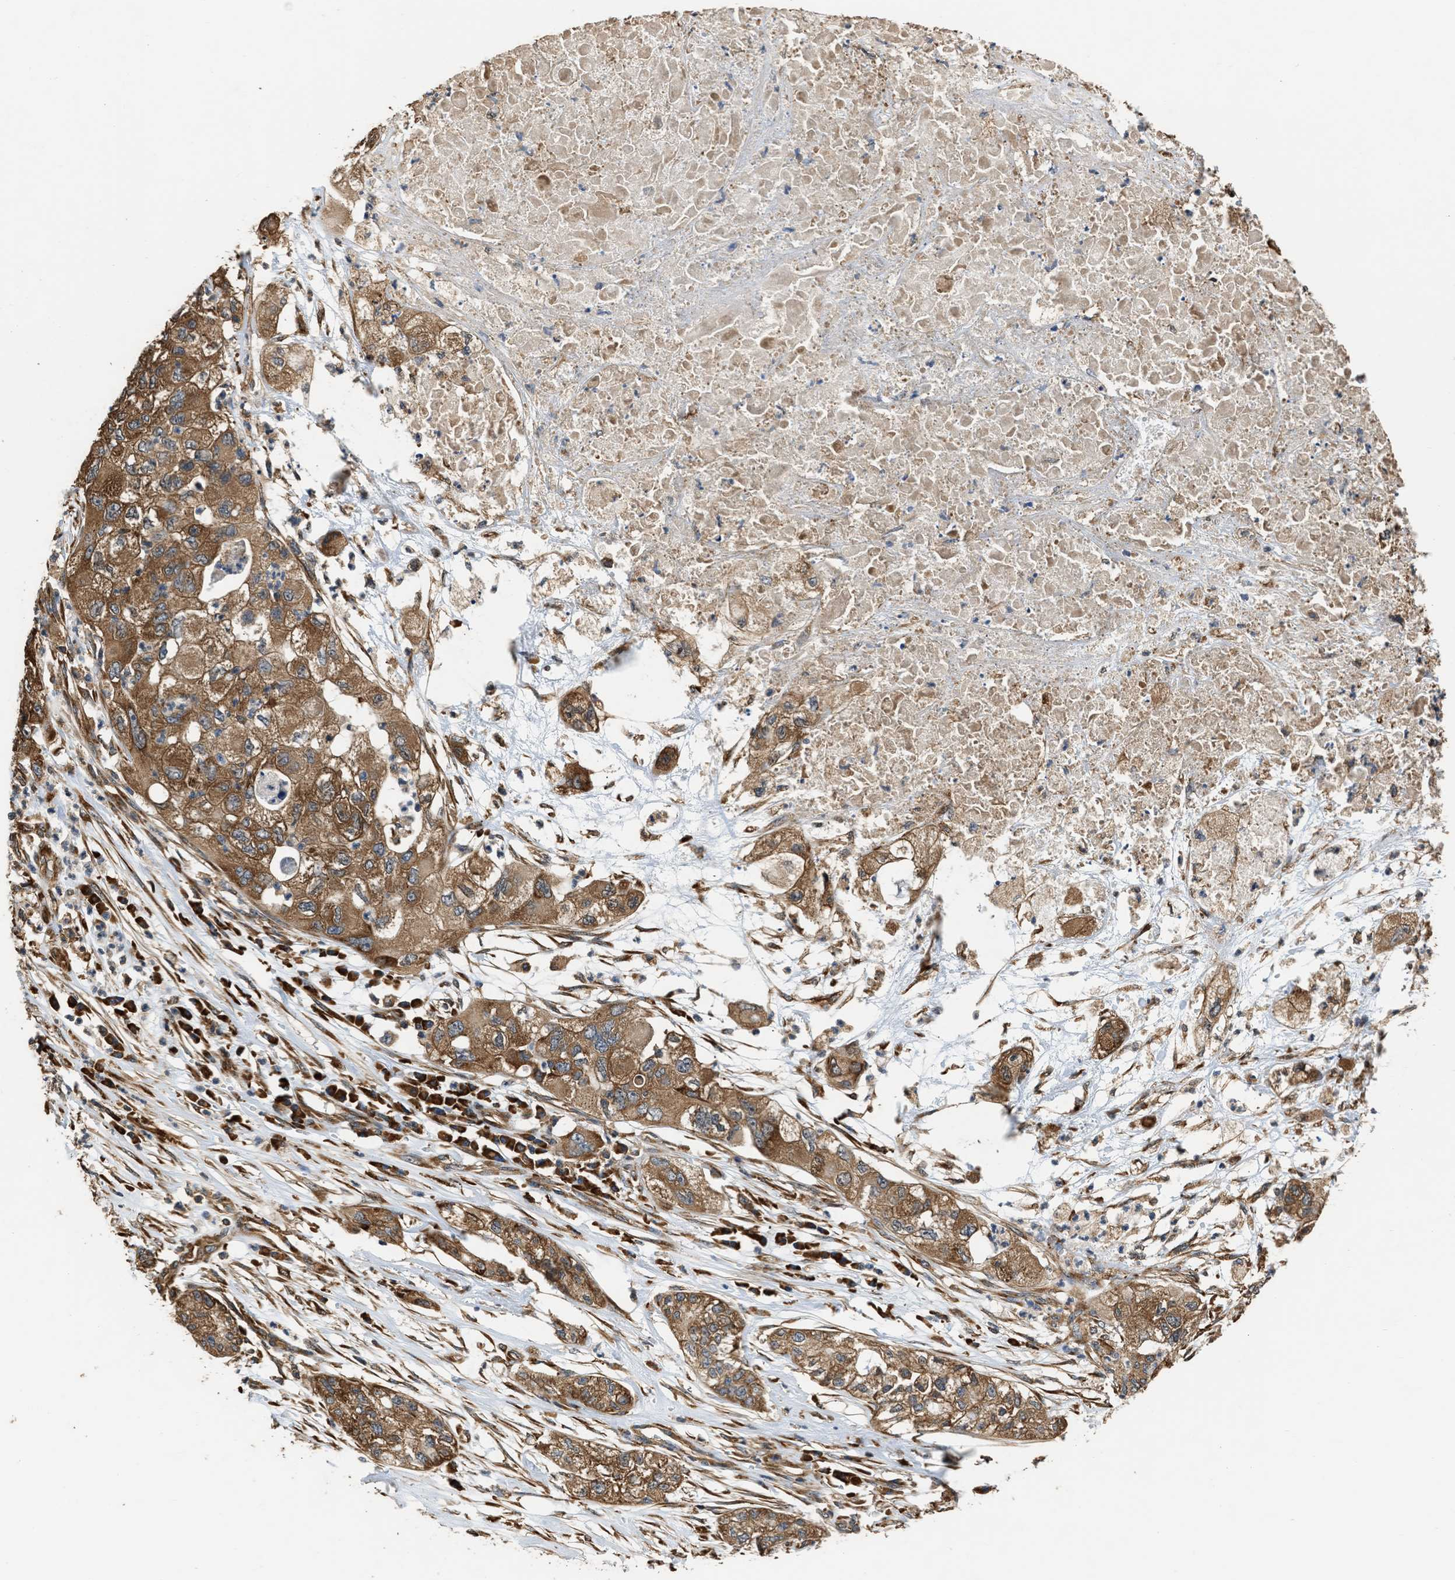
{"staining": {"intensity": "moderate", "quantity": ">75%", "location": "cytoplasmic/membranous"}, "tissue": "pancreatic cancer", "cell_type": "Tumor cells", "image_type": "cancer", "snomed": [{"axis": "morphology", "description": "Adenocarcinoma, NOS"}, {"axis": "topography", "description": "Pancreas"}], "caption": "Brown immunohistochemical staining in human pancreatic cancer (adenocarcinoma) displays moderate cytoplasmic/membranous staining in approximately >75% of tumor cells.", "gene": "SLC36A4", "patient": {"sex": "female", "age": 78}}